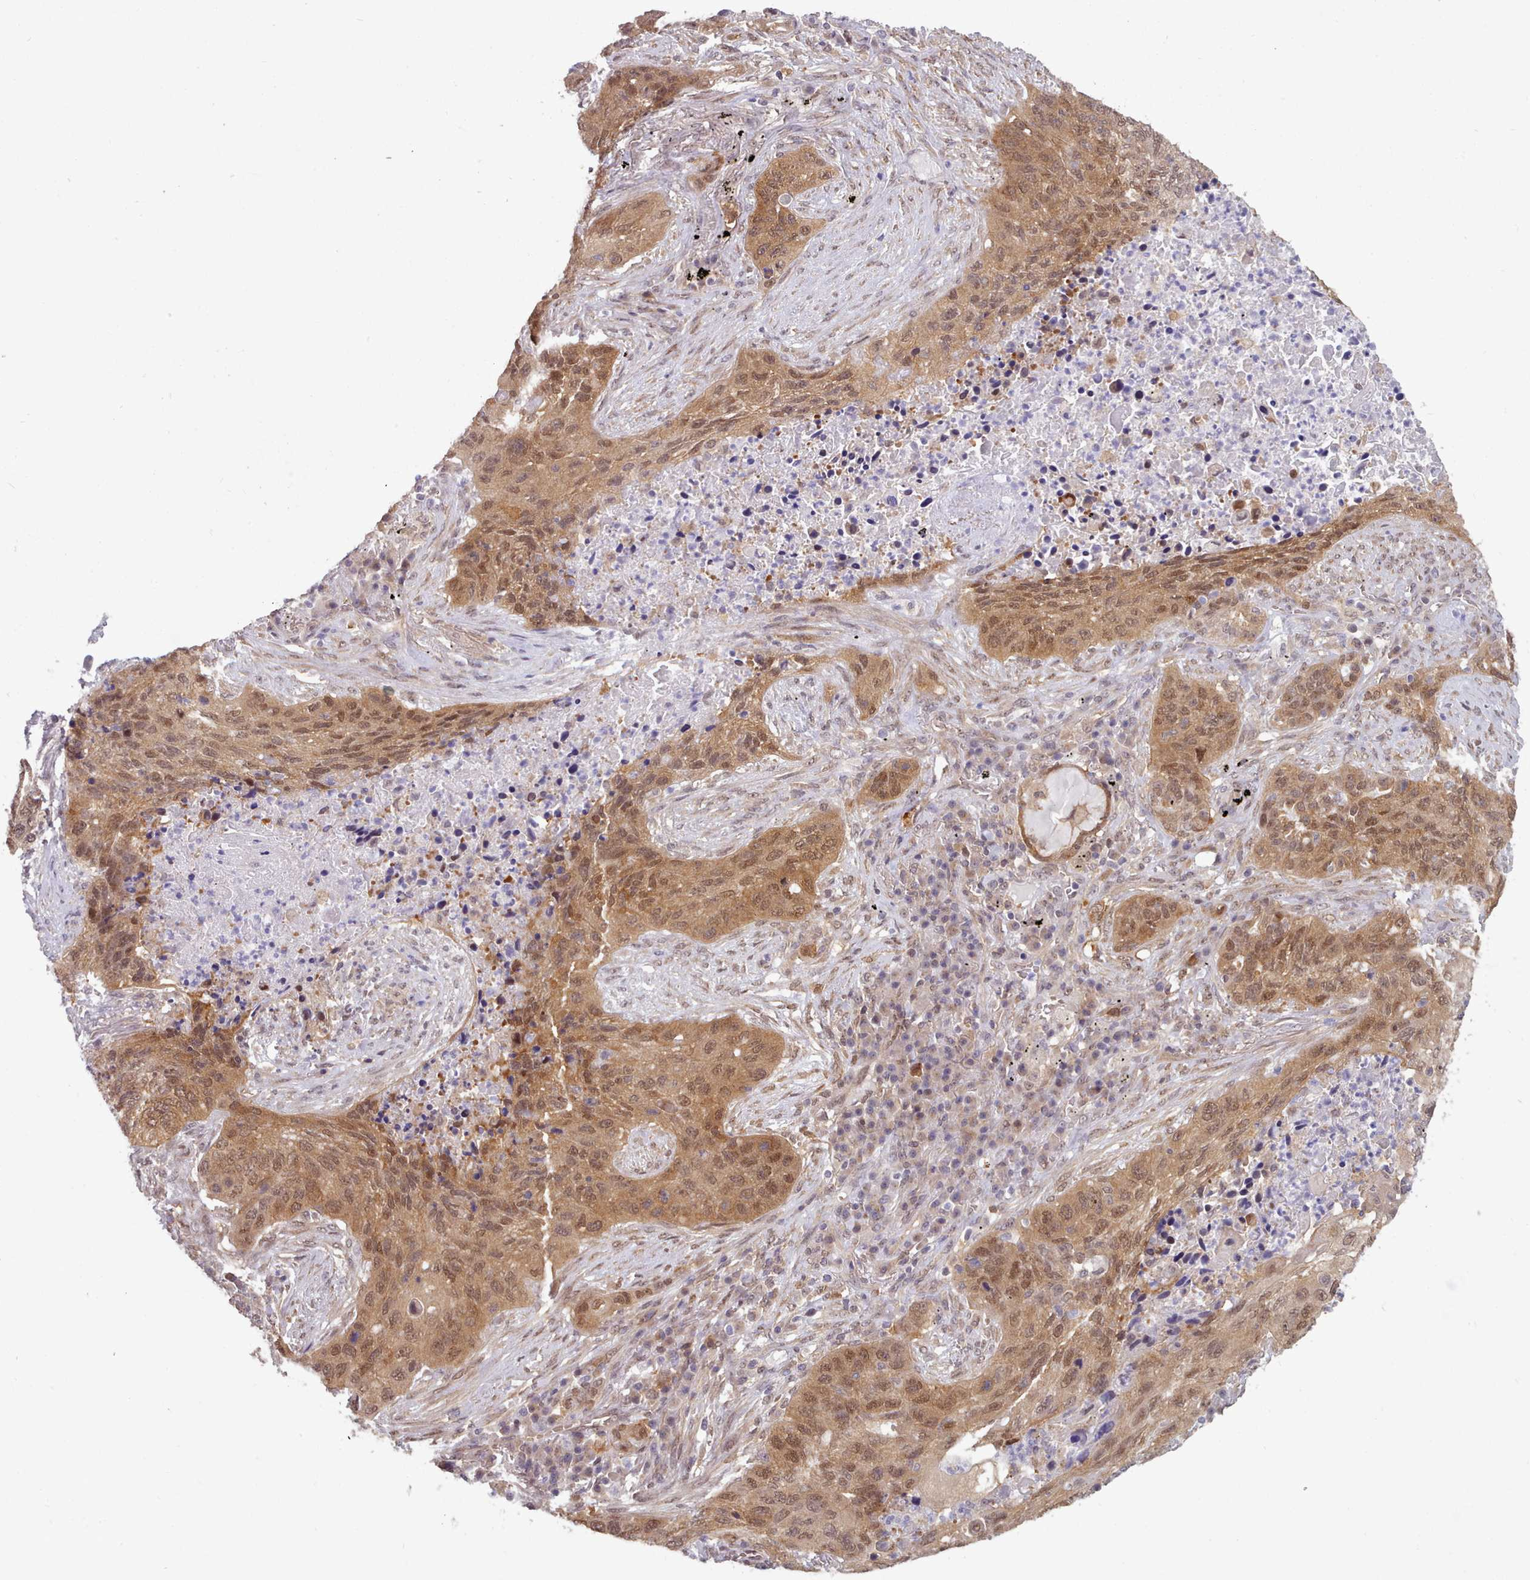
{"staining": {"intensity": "moderate", "quantity": ">75%", "location": "cytoplasmic/membranous,nuclear"}, "tissue": "lung cancer", "cell_type": "Tumor cells", "image_type": "cancer", "snomed": [{"axis": "morphology", "description": "Squamous cell carcinoma, NOS"}, {"axis": "topography", "description": "Lung"}], "caption": "An IHC histopathology image of neoplastic tissue is shown. Protein staining in brown labels moderate cytoplasmic/membranous and nuclear positivity in lung squamous cell carcinoma within tumor cells.", "gene": "CES3", "patient": {"sex": "female", "age": 63}}